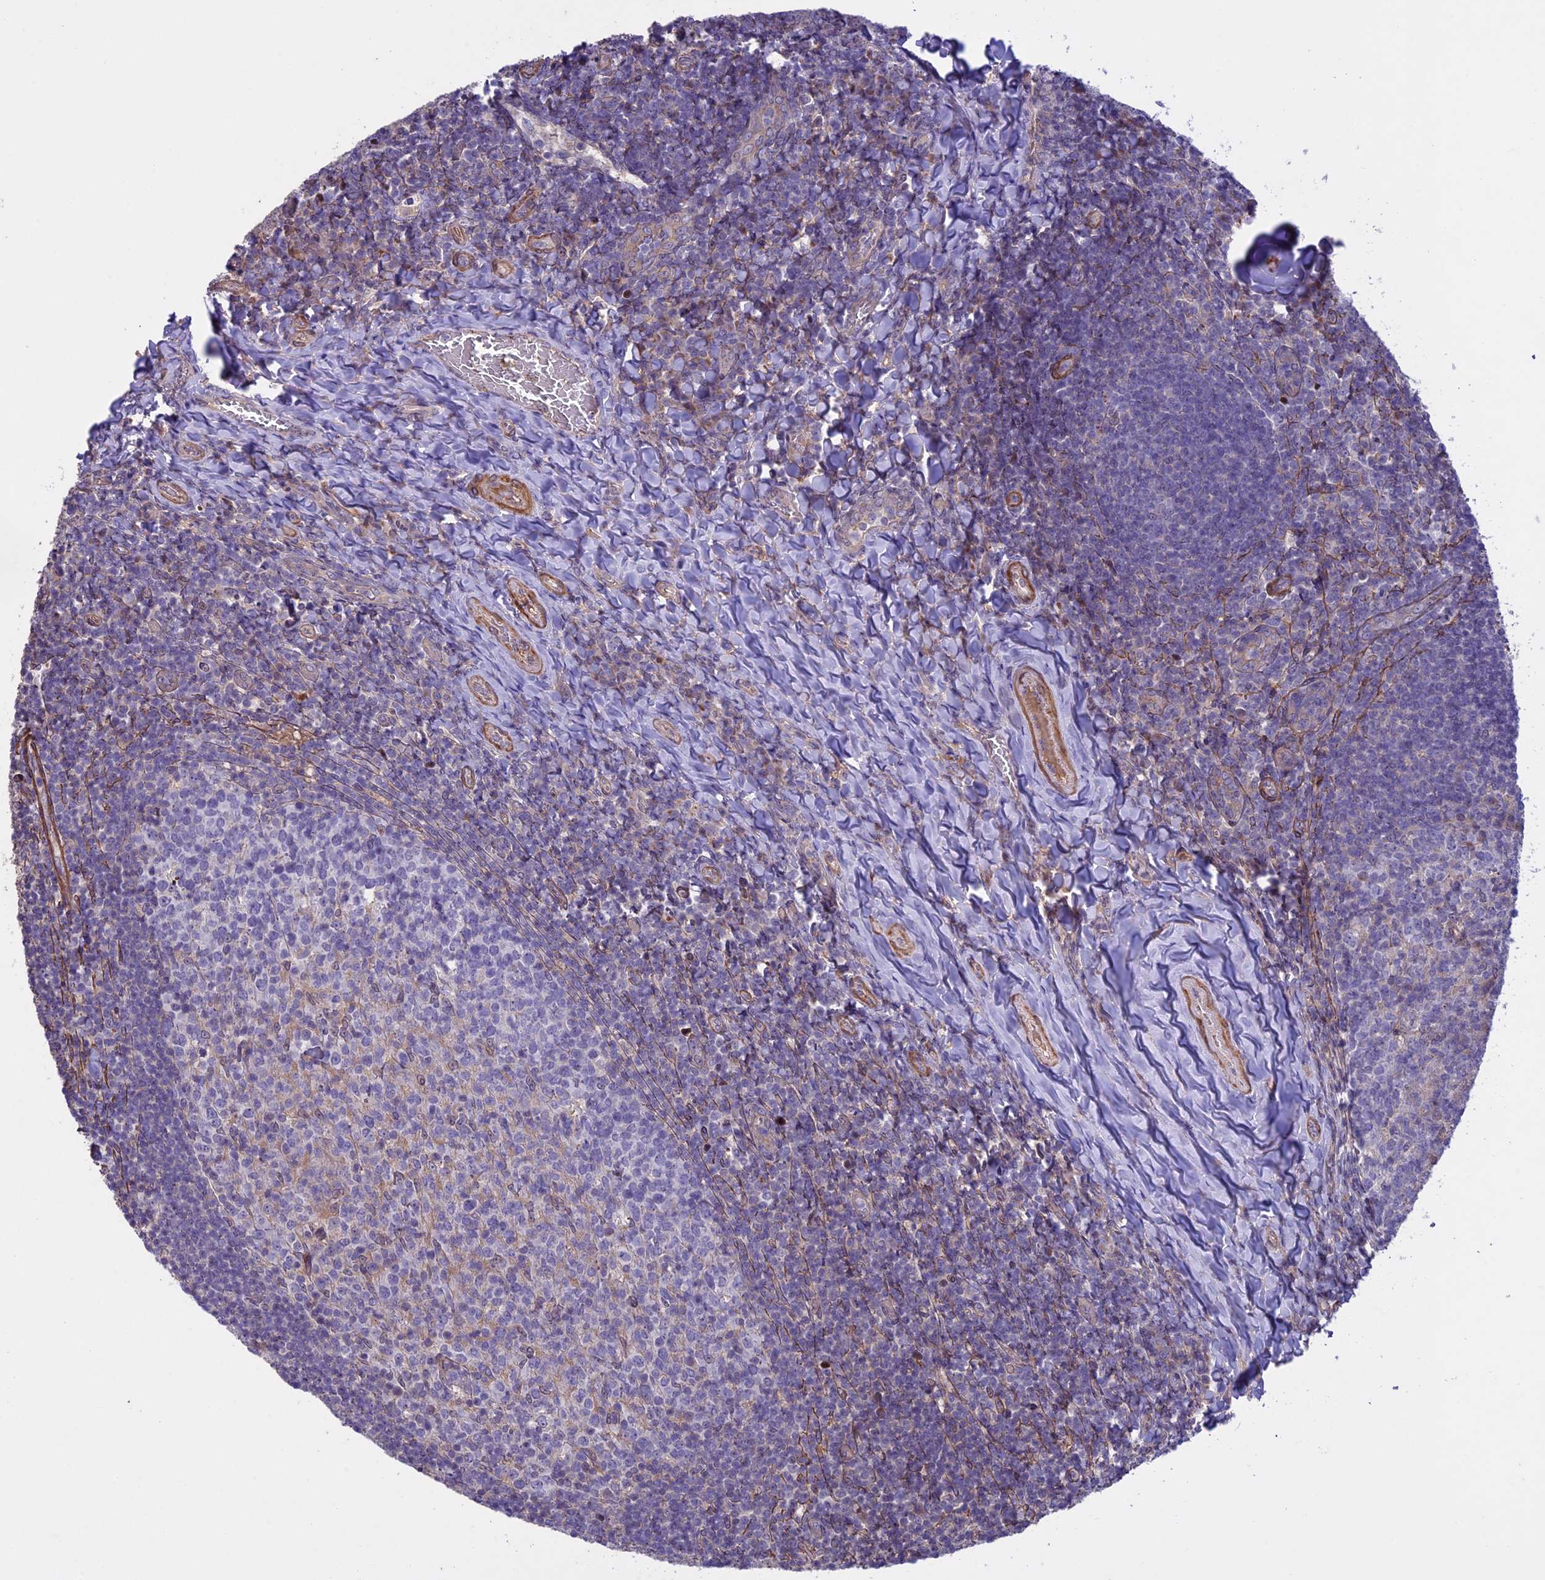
{"staining": {"intensity": "negative", "quantity": "none", "location": "none"}, "tissue": "tonsil", "cell_type": "Germinal center cells", "image_type": "normal", "snomed": [{"axis": "morphology", "description": "Normal tissue, NOS"}, {"axis": "topography", "description": "Tonsil"}], "caption": "IHC of benign tonsil shows no positivity in germinal center cells.", "gene": "MAN2C1", "patient": {"sex": "female", "age": 10}}